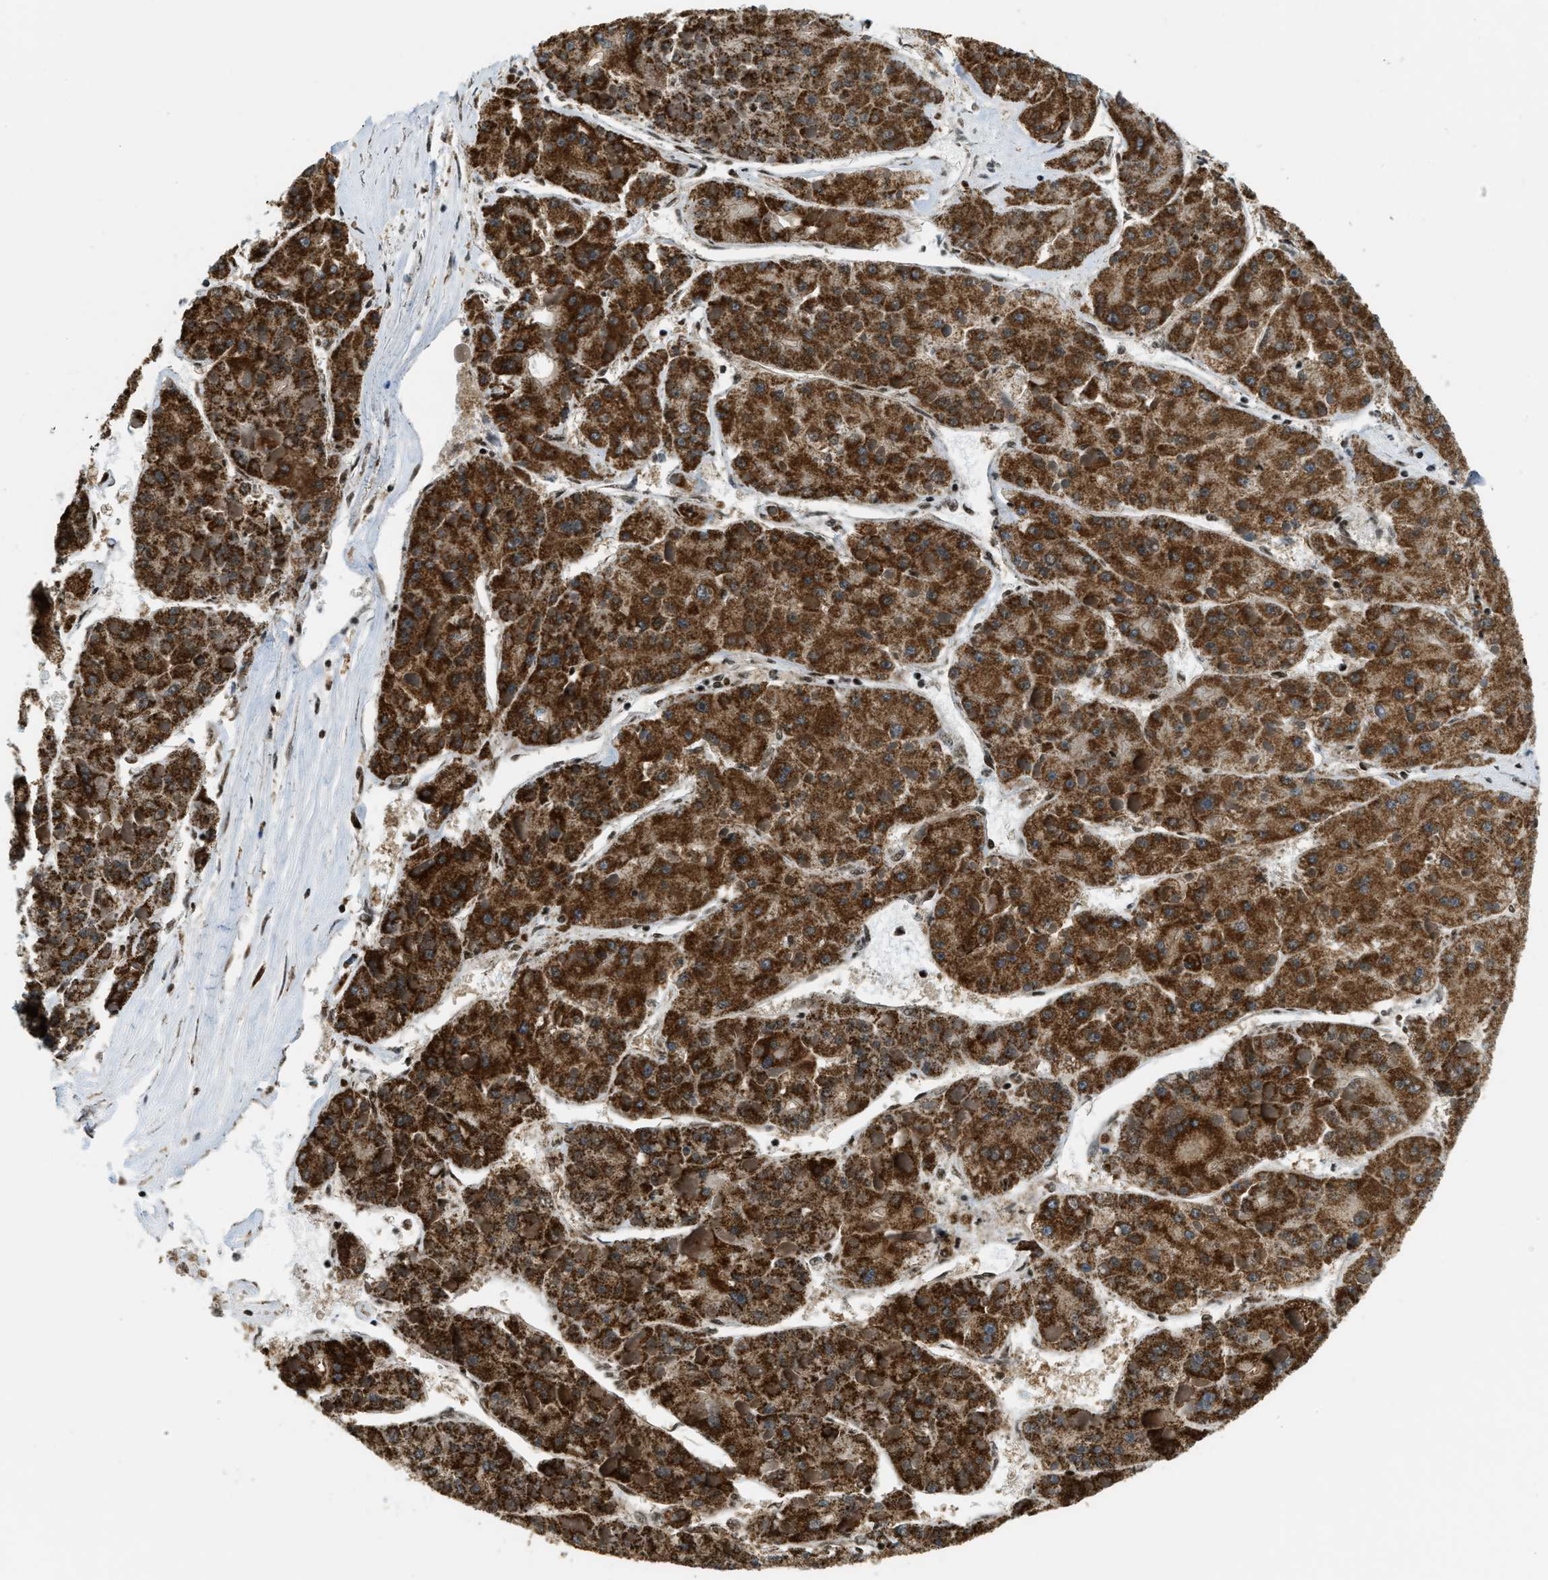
{"staining": {"intensity": "strong", "quantity": ">75%", "location": "cytoplasmic/membranous"}, "tissue": "liver cancer", "cell_type": "Tumor cells", "image_type": "cancer", "snomed": [{"axis": "morphology", "description": "Carcinoma, Hepatocellular, NOS"}, {"axis": "topography", "description": "Liver"}], "caption": "Human liver cancer (hepatocellular carcinoma) stained with a brown dye demonstrates strong cytoplasmic/membranous positive staining in about >75% of tumor cells.", "gene": "GABPB1", "patient": {"sex": "female", "age": 73}}